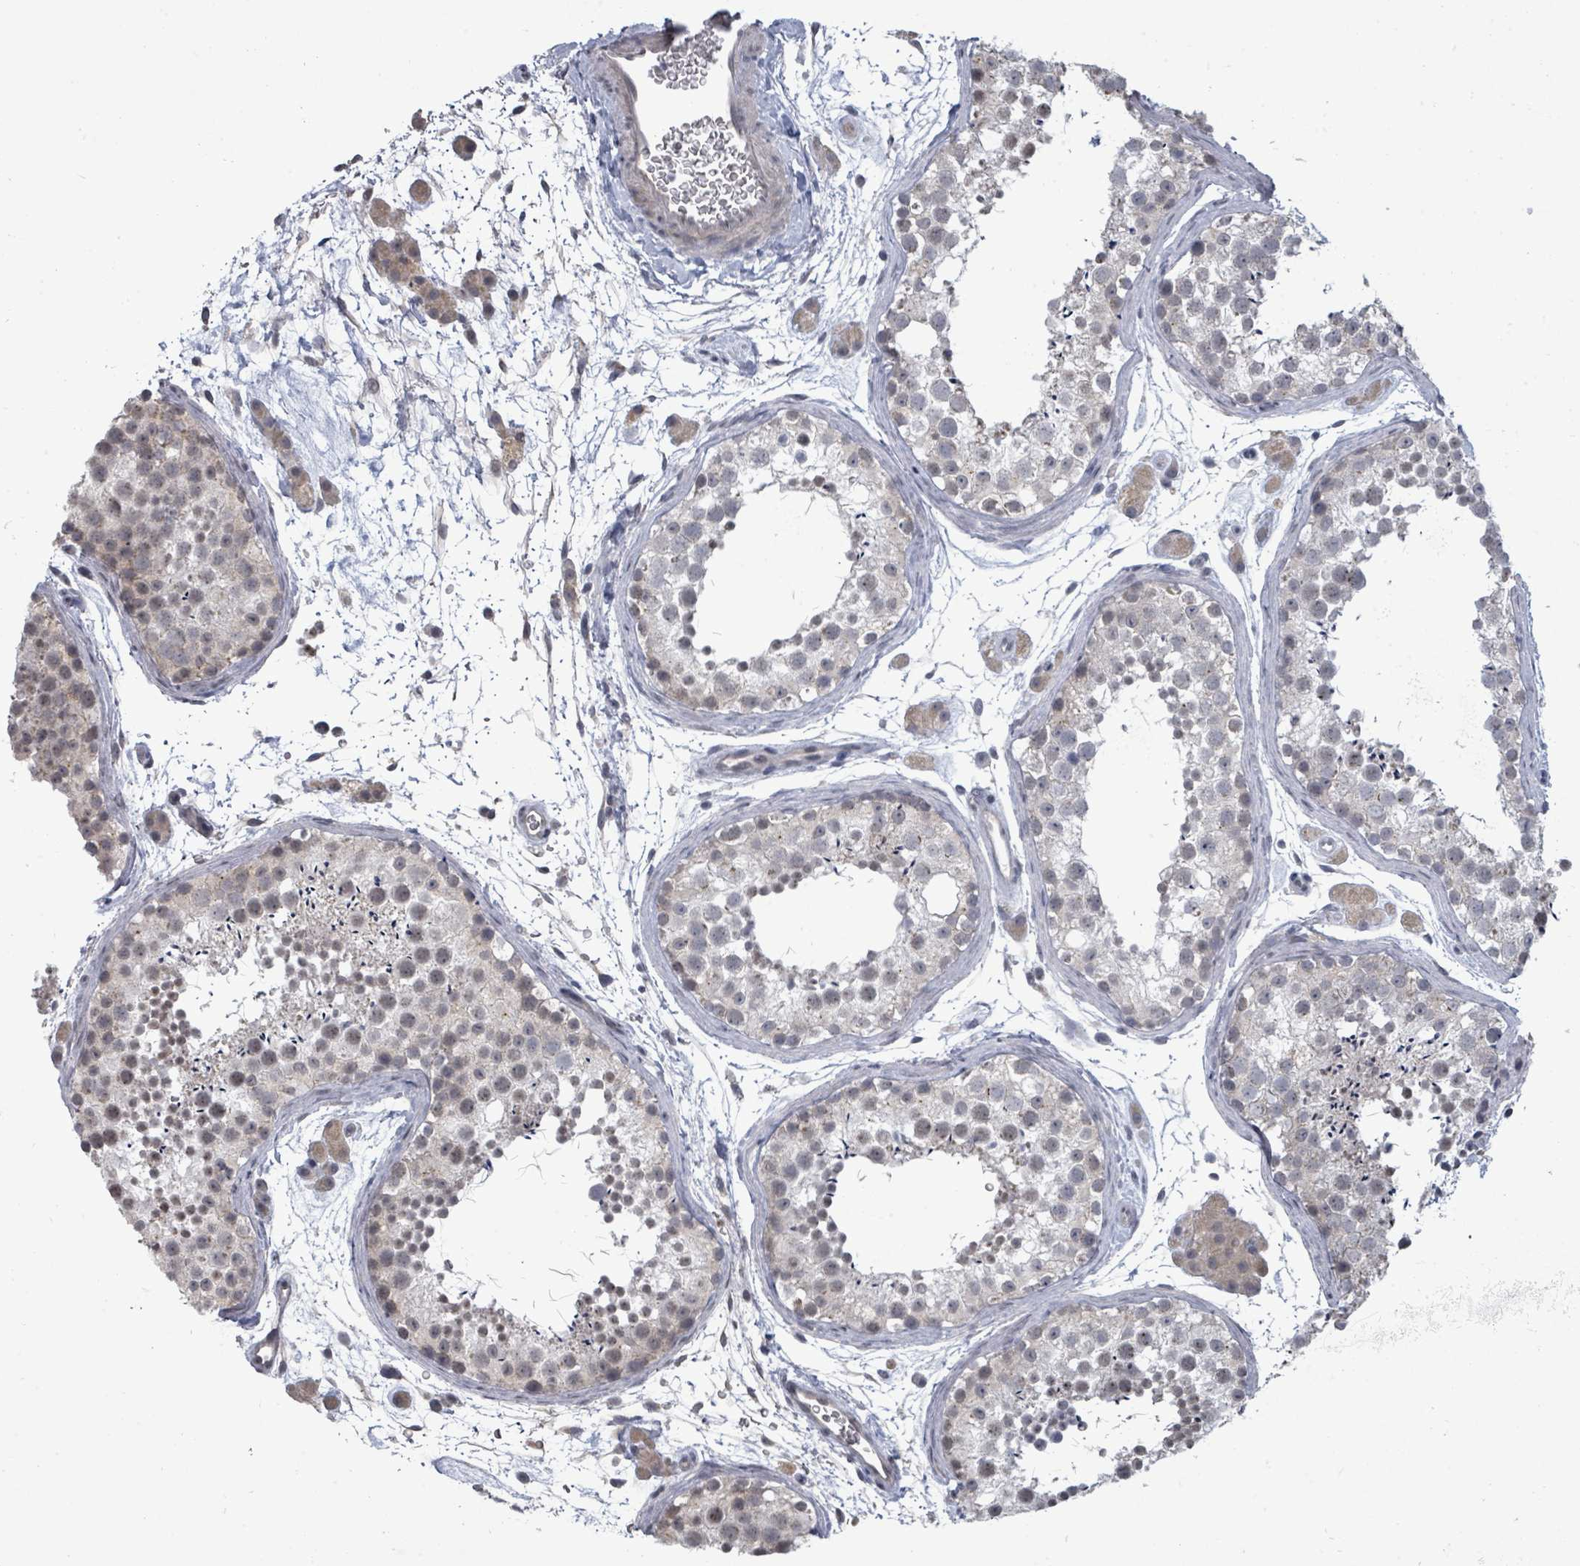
{"staining": {"intensity": "weak", "quantity": "25%-75%", "location": "cytoplasmic/membranous,nuclear"}, "tissue": "testis", "cell_type": "Cells in seminiferous ducts", "image_type": "normal", "snomed": [{"axis": "morphology", "description": "Normal tissue, NOS"}, {"axis": "topography", "description": "Testis"}], "caption": "High-magnification brightfield microscopy of unremarkable testis stained with DAB (3,3'-diaminobenzidine) (brown) and counterstained with hematoxylin (blue). cells in seminiferous ducts exhibit weak cytoplasmic/membranous,nuclear staining is seen in about25%-75% of cells.", "gene": "ASB12", "patient": {"sex": "male", "age": 41}}